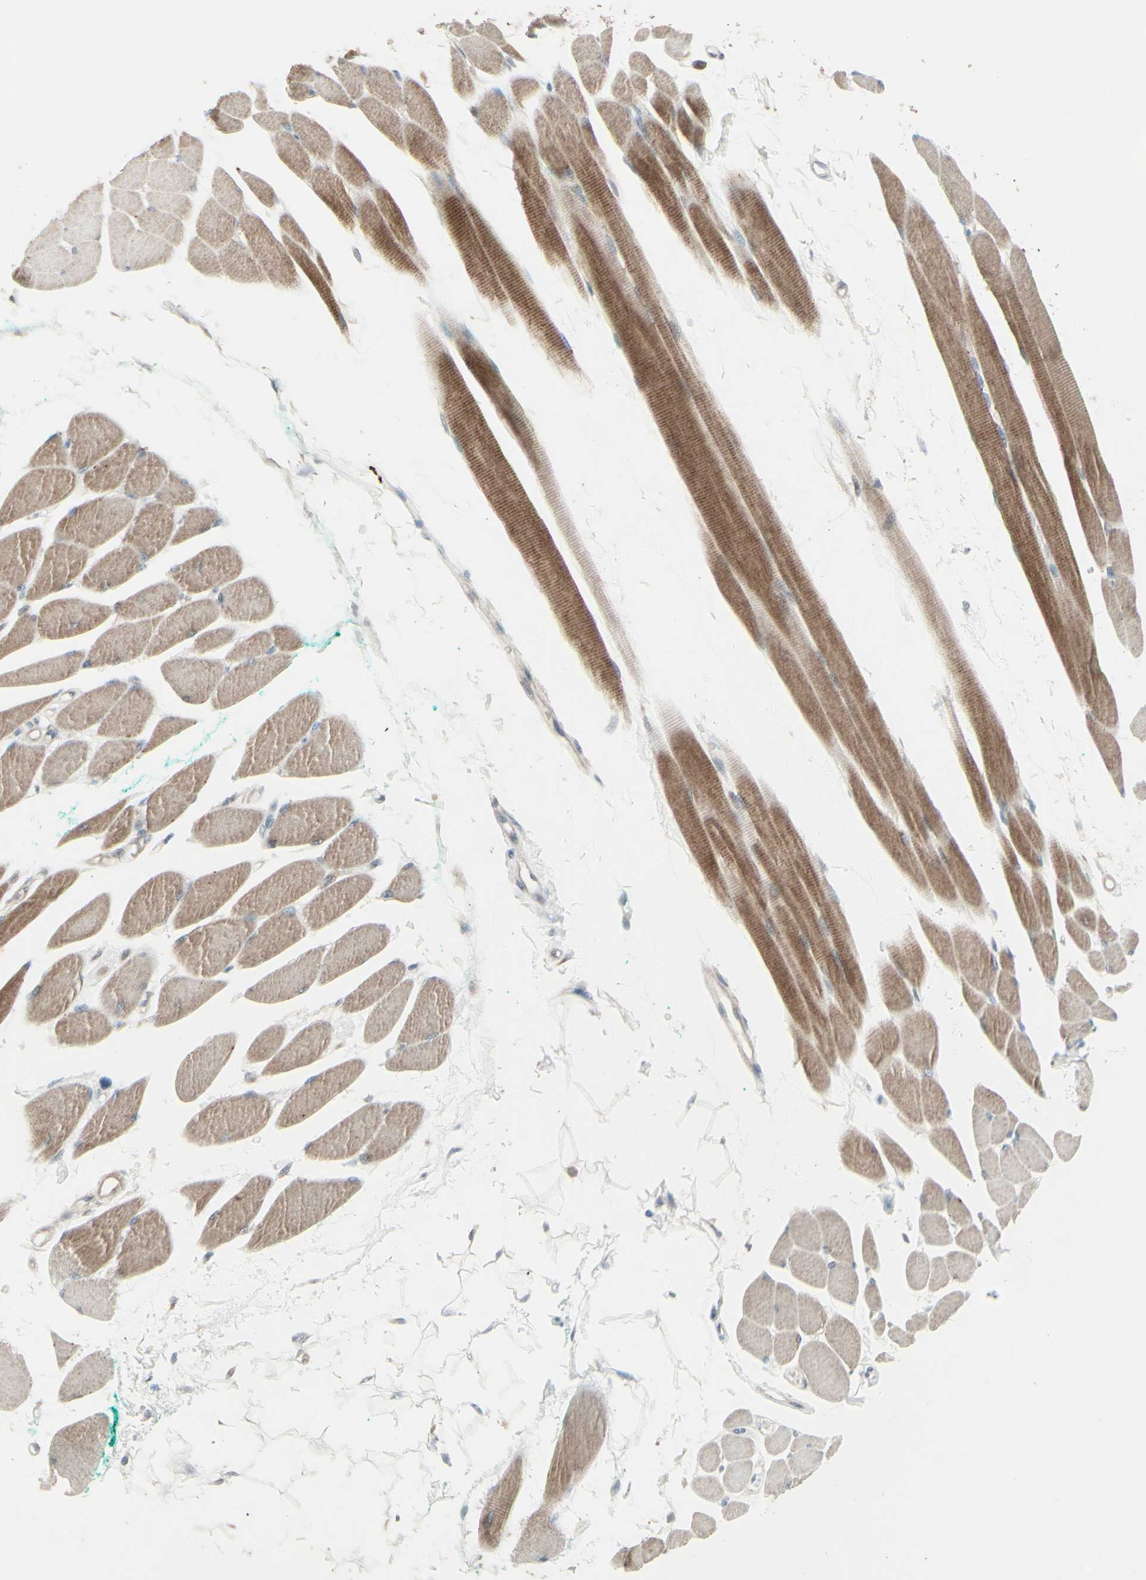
{"staining": {"intensity": "moderate", "quantity": ">75%", "location": "cytoplasmic/membranous"}, "tissue": "skeletal muscle", "cell_type": "Myocytes", "image_type": "normal", "snomed": [{"axis": "morphology", "description": "Normal tissue, NOS"}, {"axis": "topography", "description": "Skeletal muscle"}, {"axis": "topography", "description": "Oral tissue"}, {"axis": "topography", "description": "Peripheral nerve tissue"}], "caption": "Moderate cytoplasmic/membranous protein staining is present in approximately >75% of myocytes in skeletal muscle. The protein is shown in brown color, while the nuclei are stained blue.", "gene": "GMNN", "patient": {"sex": "female", "age": 84}}